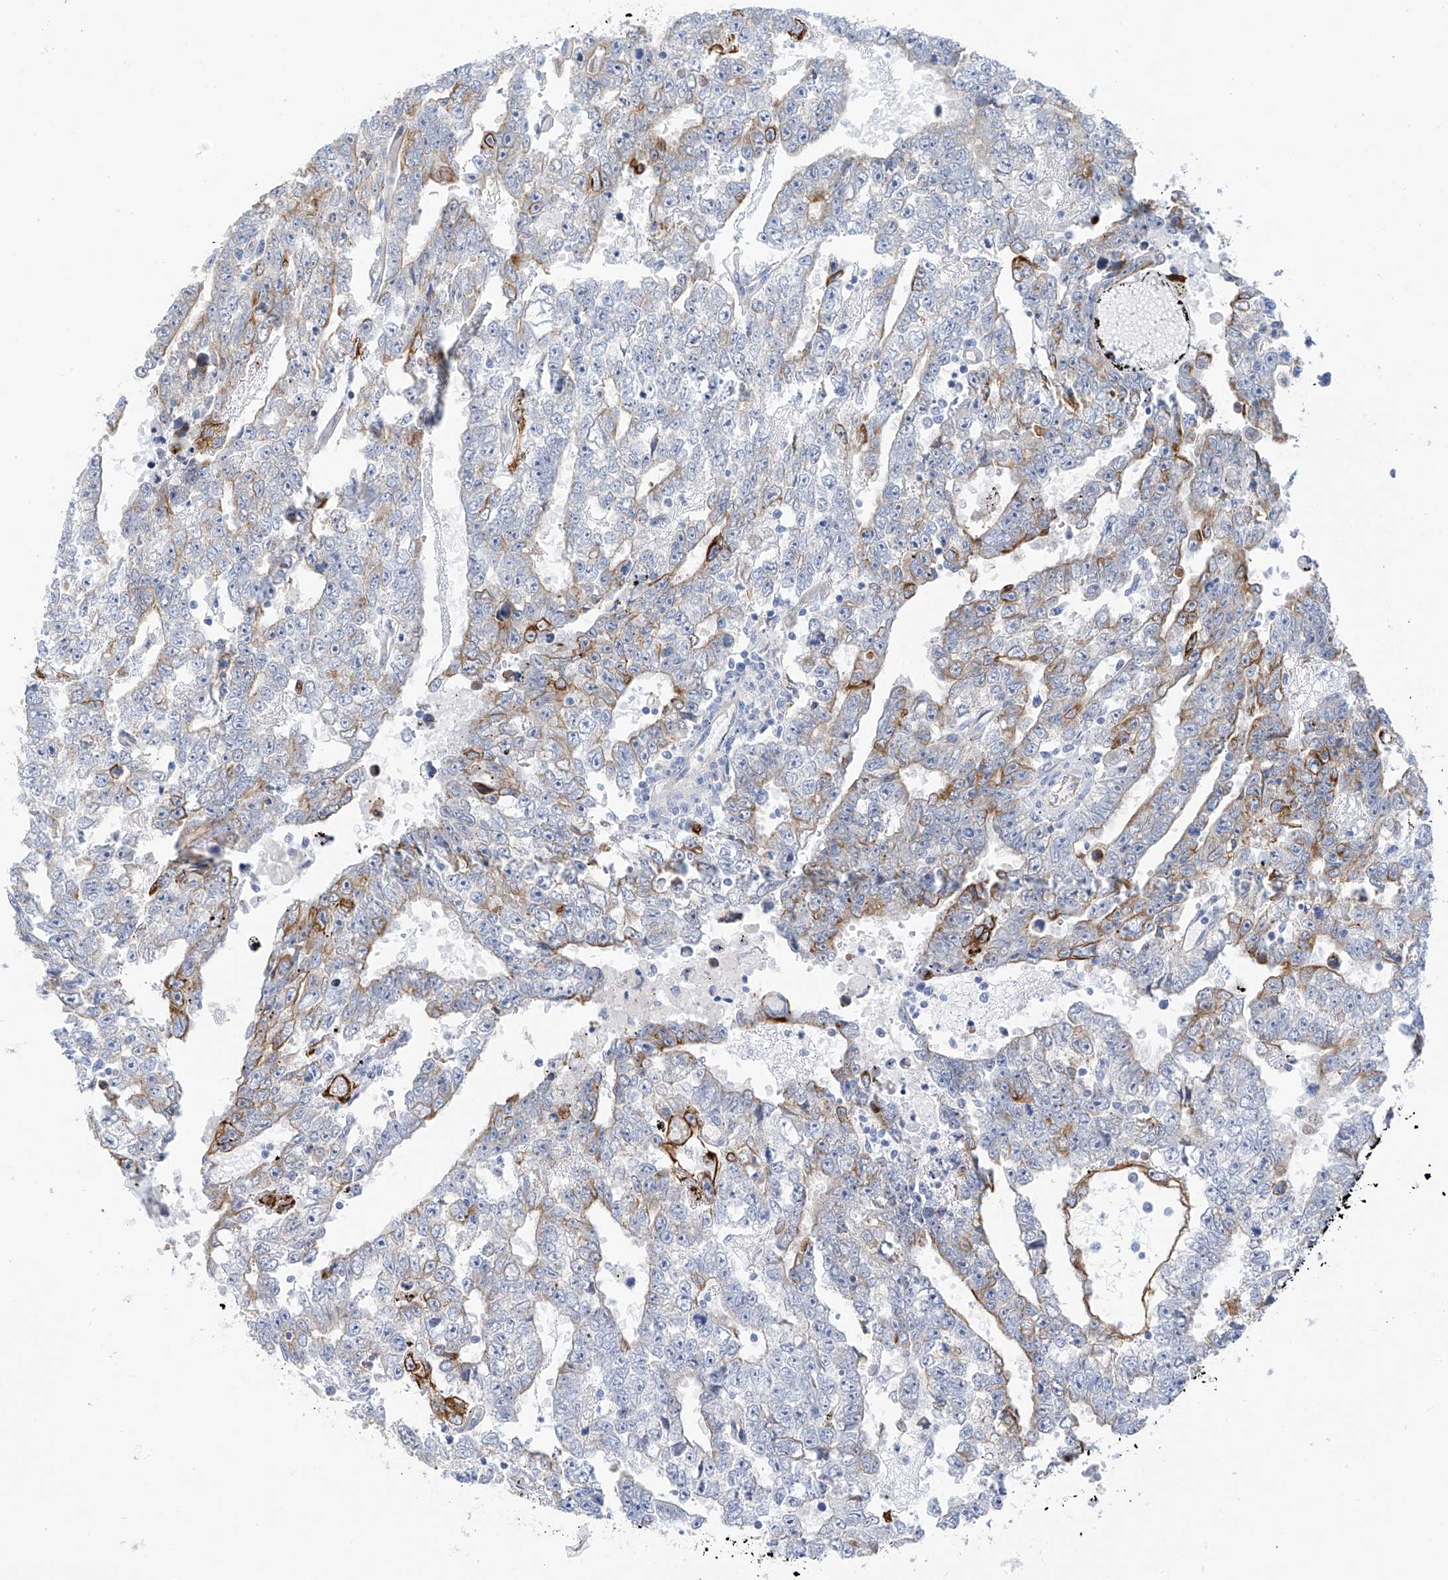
{"staining": {"intensity": "strong", "quantity": "<25%", "location": "cytoplasmic/membranous"}, "tissue": "testis cancer", "cell_type": "Tumor cells", "image_type": "cancer", "snomed": [{"axis": "morphology", "description": "Carcinoma, Embryonal, NOS"}, {"axis": "topography", "description": "Testis"}], "caption": "Strong cytoplasmic/membranous expression for a protein is appreciated in about <25% of tumor cells of embryonal carcinoma (testis) using immunohistochemistry (IHC).", "gene": "PIK3C2B", "patient": {"sex": "male", "age": 25}}